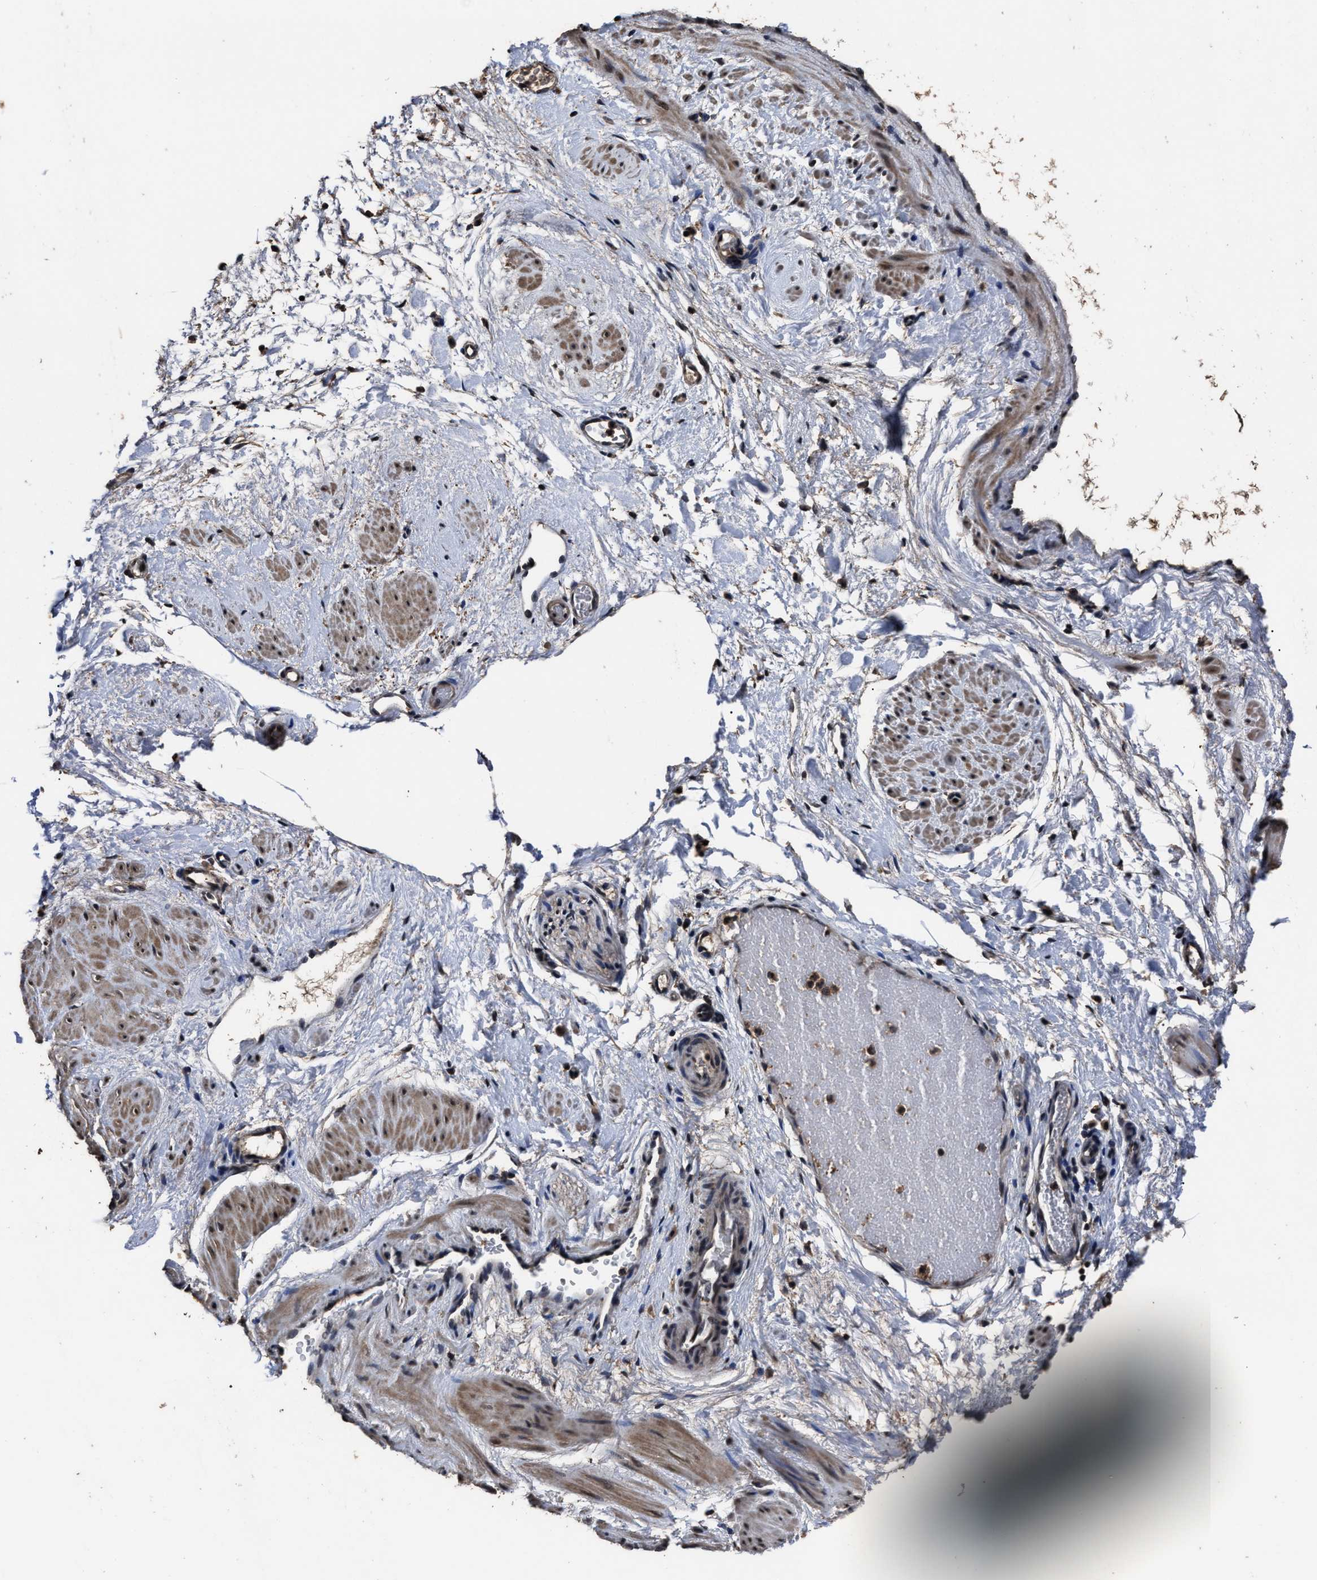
{"staining": {"intensity": "weak", "quantity": "25%-75%", "location": "cytoplasmic/membranous,nuclear"}, "tissue": "adipose tissue", "cell_type": "Adipocytes", "image_type": "normal", "snomed": [{"axis": "morphology", "description": "Normal tissue, NOS"}, {"axis": "topography", "description": "Soft tissue"}], "caption": "The photomicrograph exhibits staining of benign adipose tissue, revealing weak cytoplasmic/membranous,nuclear protein positivity (brown color) within adipocytes. The staining was performed using DAB, with brown indicating positive protein expression. Nuclei are stained blue with hematoxylin.", "gene": "RSBN1L", "patient": {"sex": "male", "age": 72}}